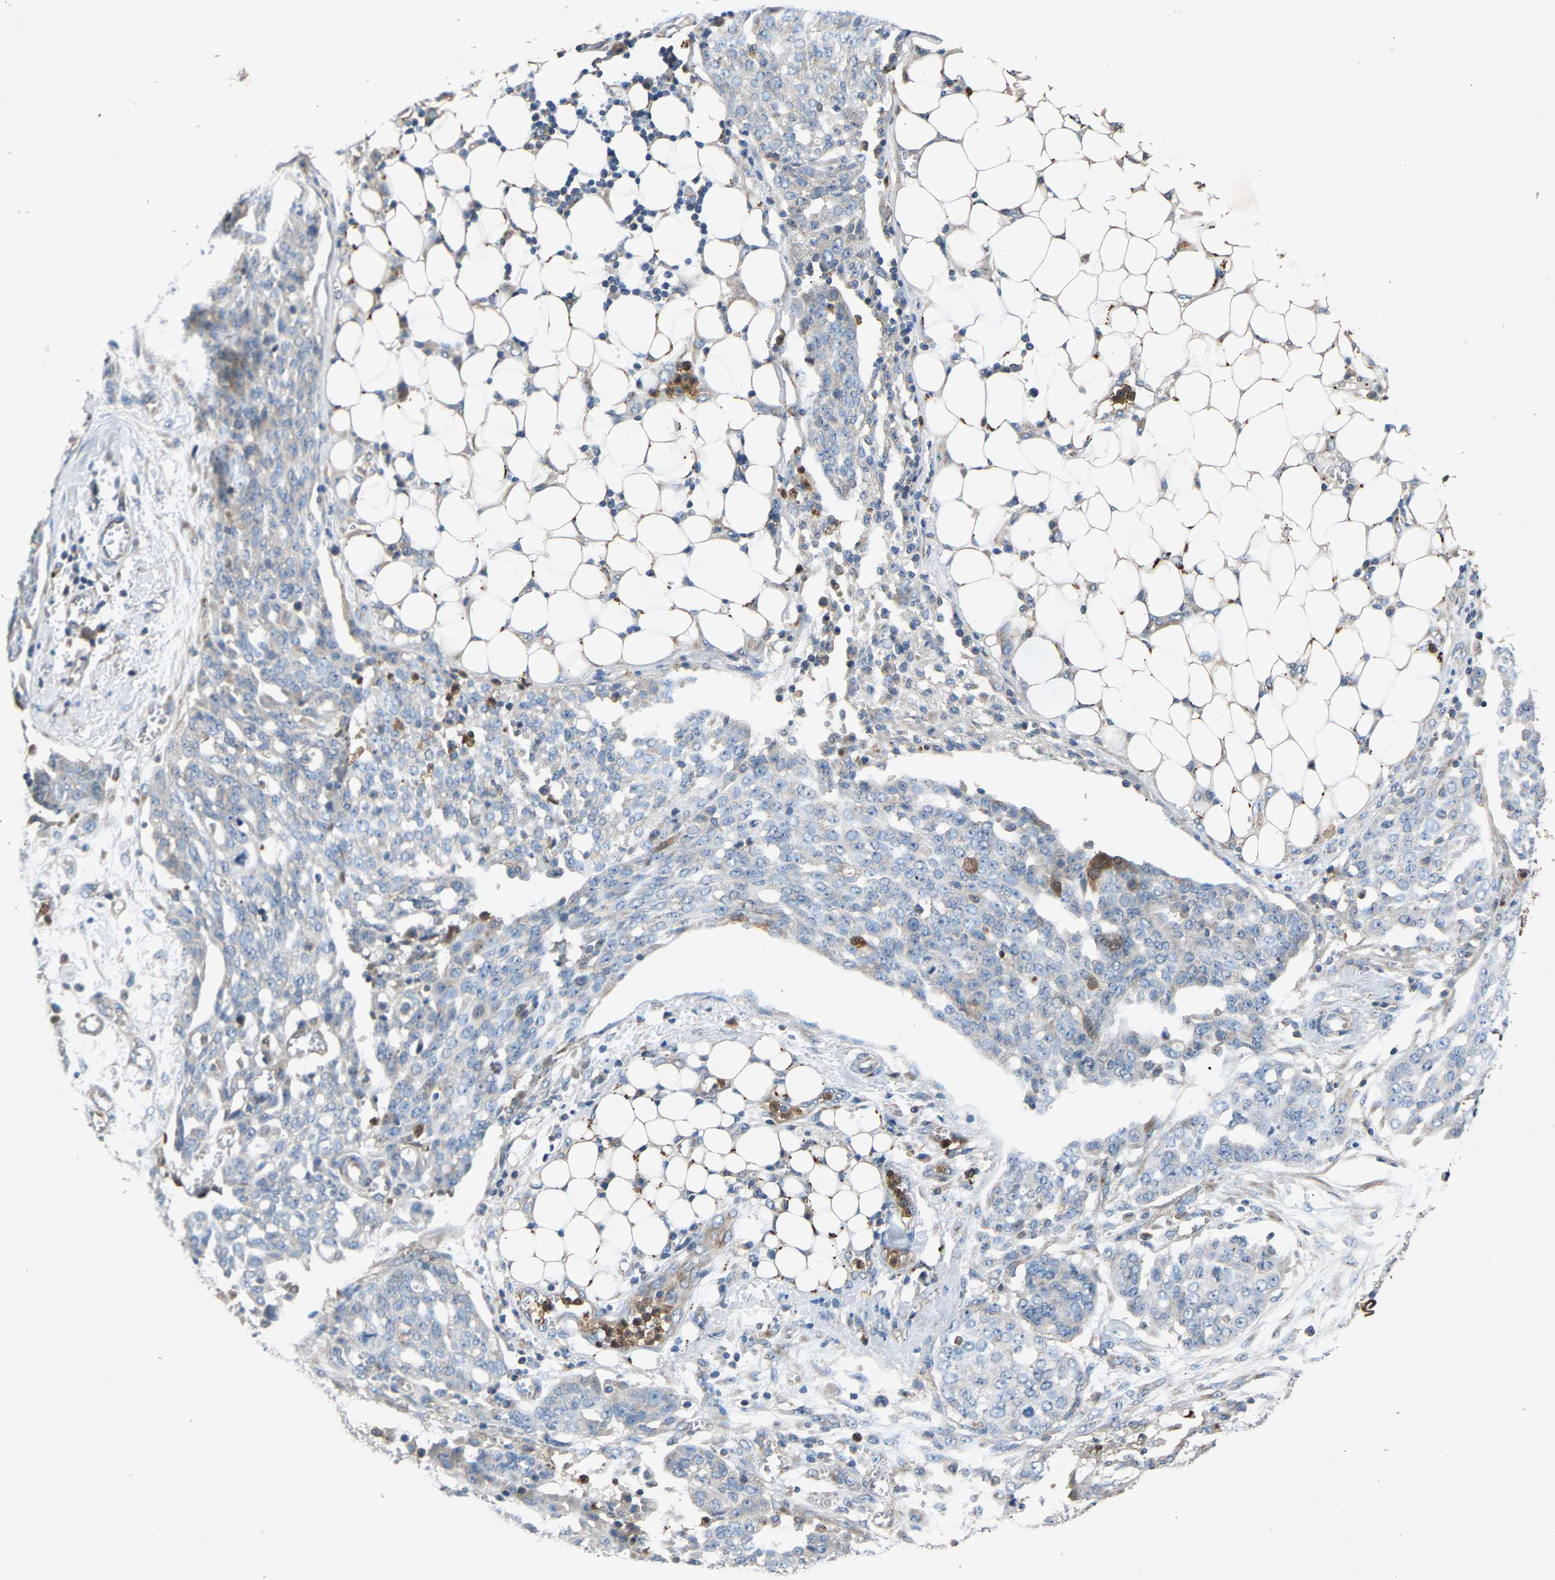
{"staining": {"intensity": "negative", "quantity": "none", "location": "none"}, "tissue": "ovarian cancer", "cell_type": "Tumor cells", "image_type": "cancer", "snomed": [{"axis": "morphology", "description": "Cystadenocarcinoma, serous, NOS"}, {"axis": "topography", "description": "Soft tissue"}, {"axis": "topography", "description": "Ovary"}], "caption": "Image shows no protein expression in tumor cells of ovarian cancer tissue.", "gene": "PPID", "patient": {"sex": "female", "age": 57}}